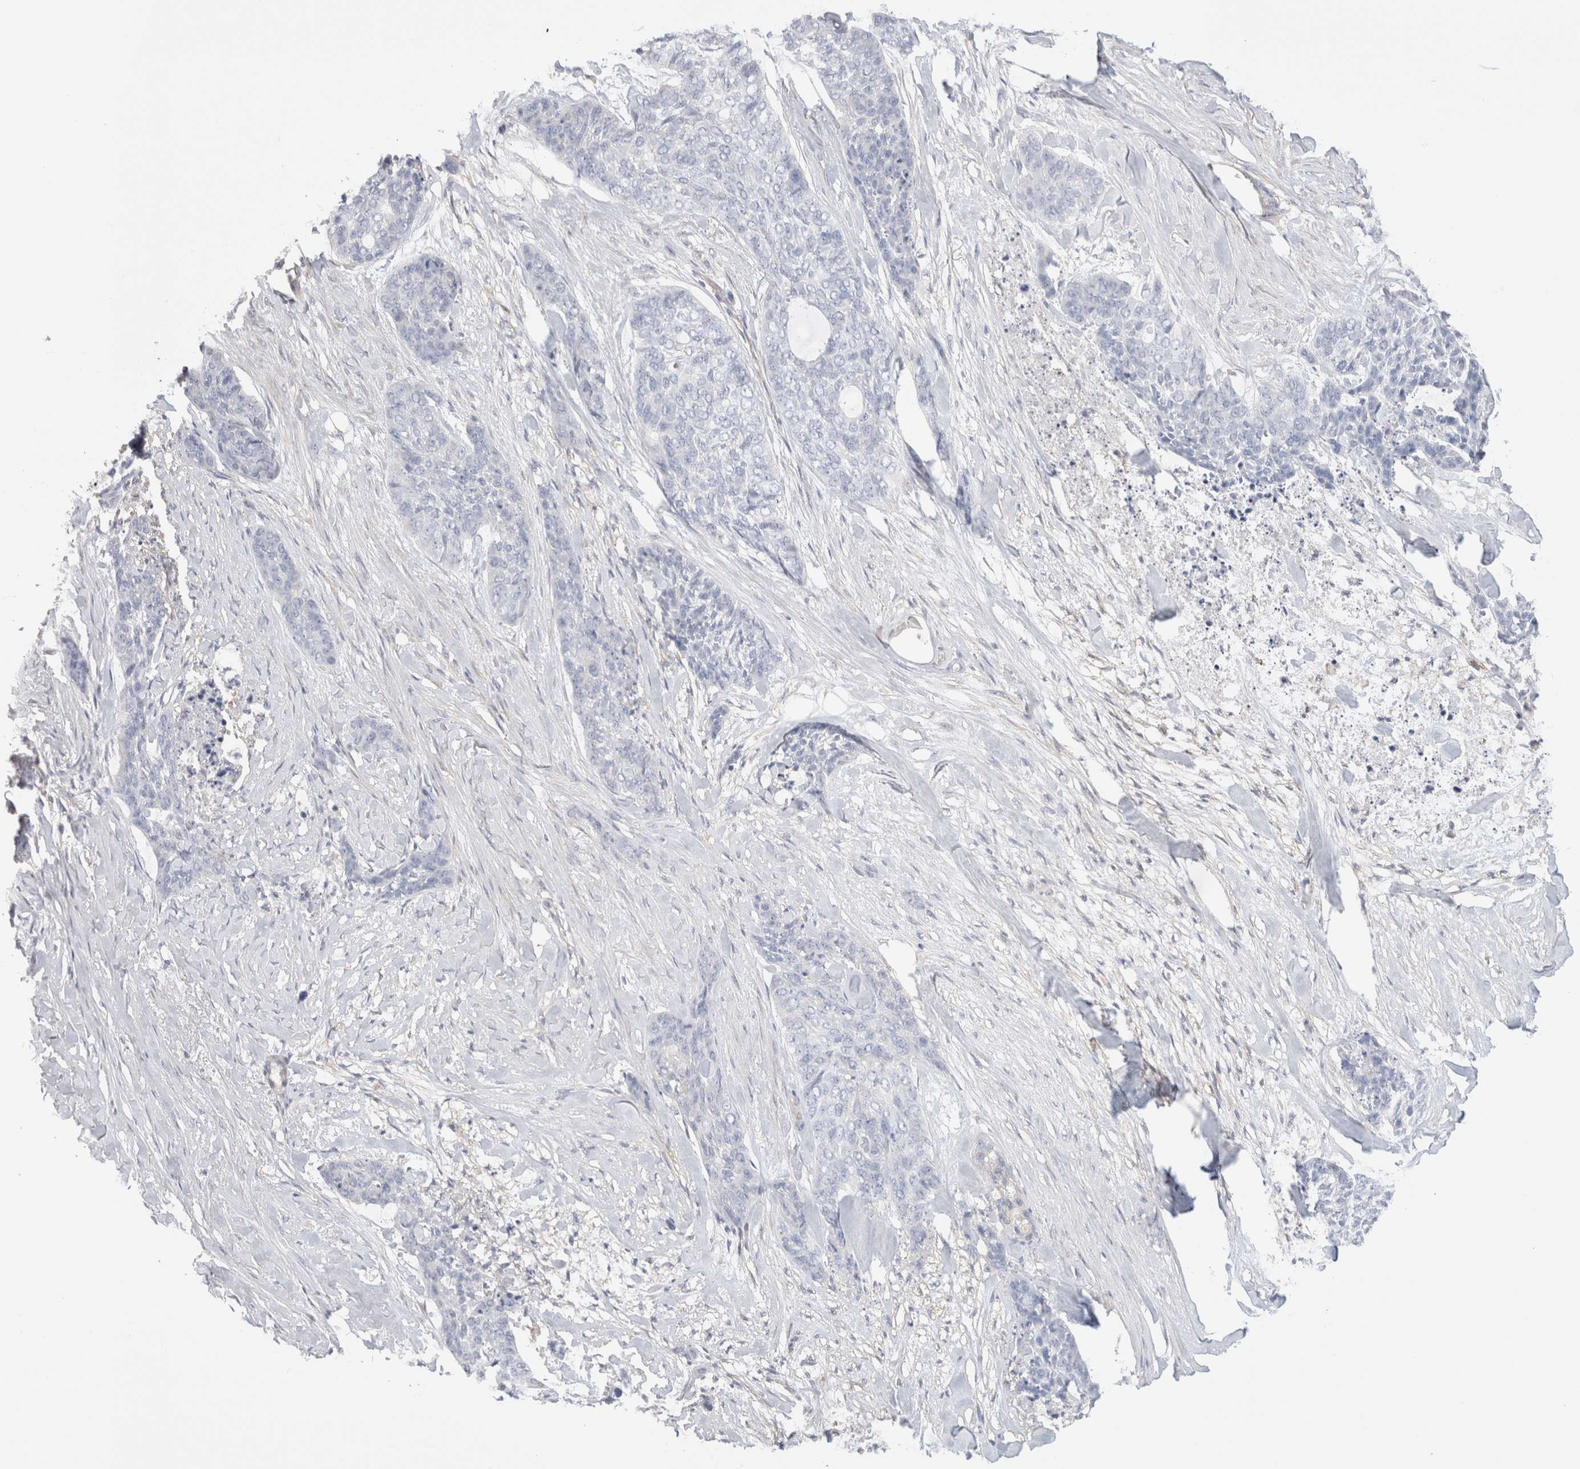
{"staining": {"intensity": "negative", "quantity": "none", "location": "none"}, "tissue": "skin cancer", "cell_type": "Tumor cells", "image_type": "cancer", "snomed": [{"axis": "morphology", "description": "Basal cell carcinoma"}, {"axis": "topography", "description": "Skin"}], "caption": "The immunohistochemistry (IHC) image has no significant staining in tumor cells of basal cell carcinoma (skin) tissue.", "gene": "CAPN2", "patient": {"sex": "female", "age": 64}}